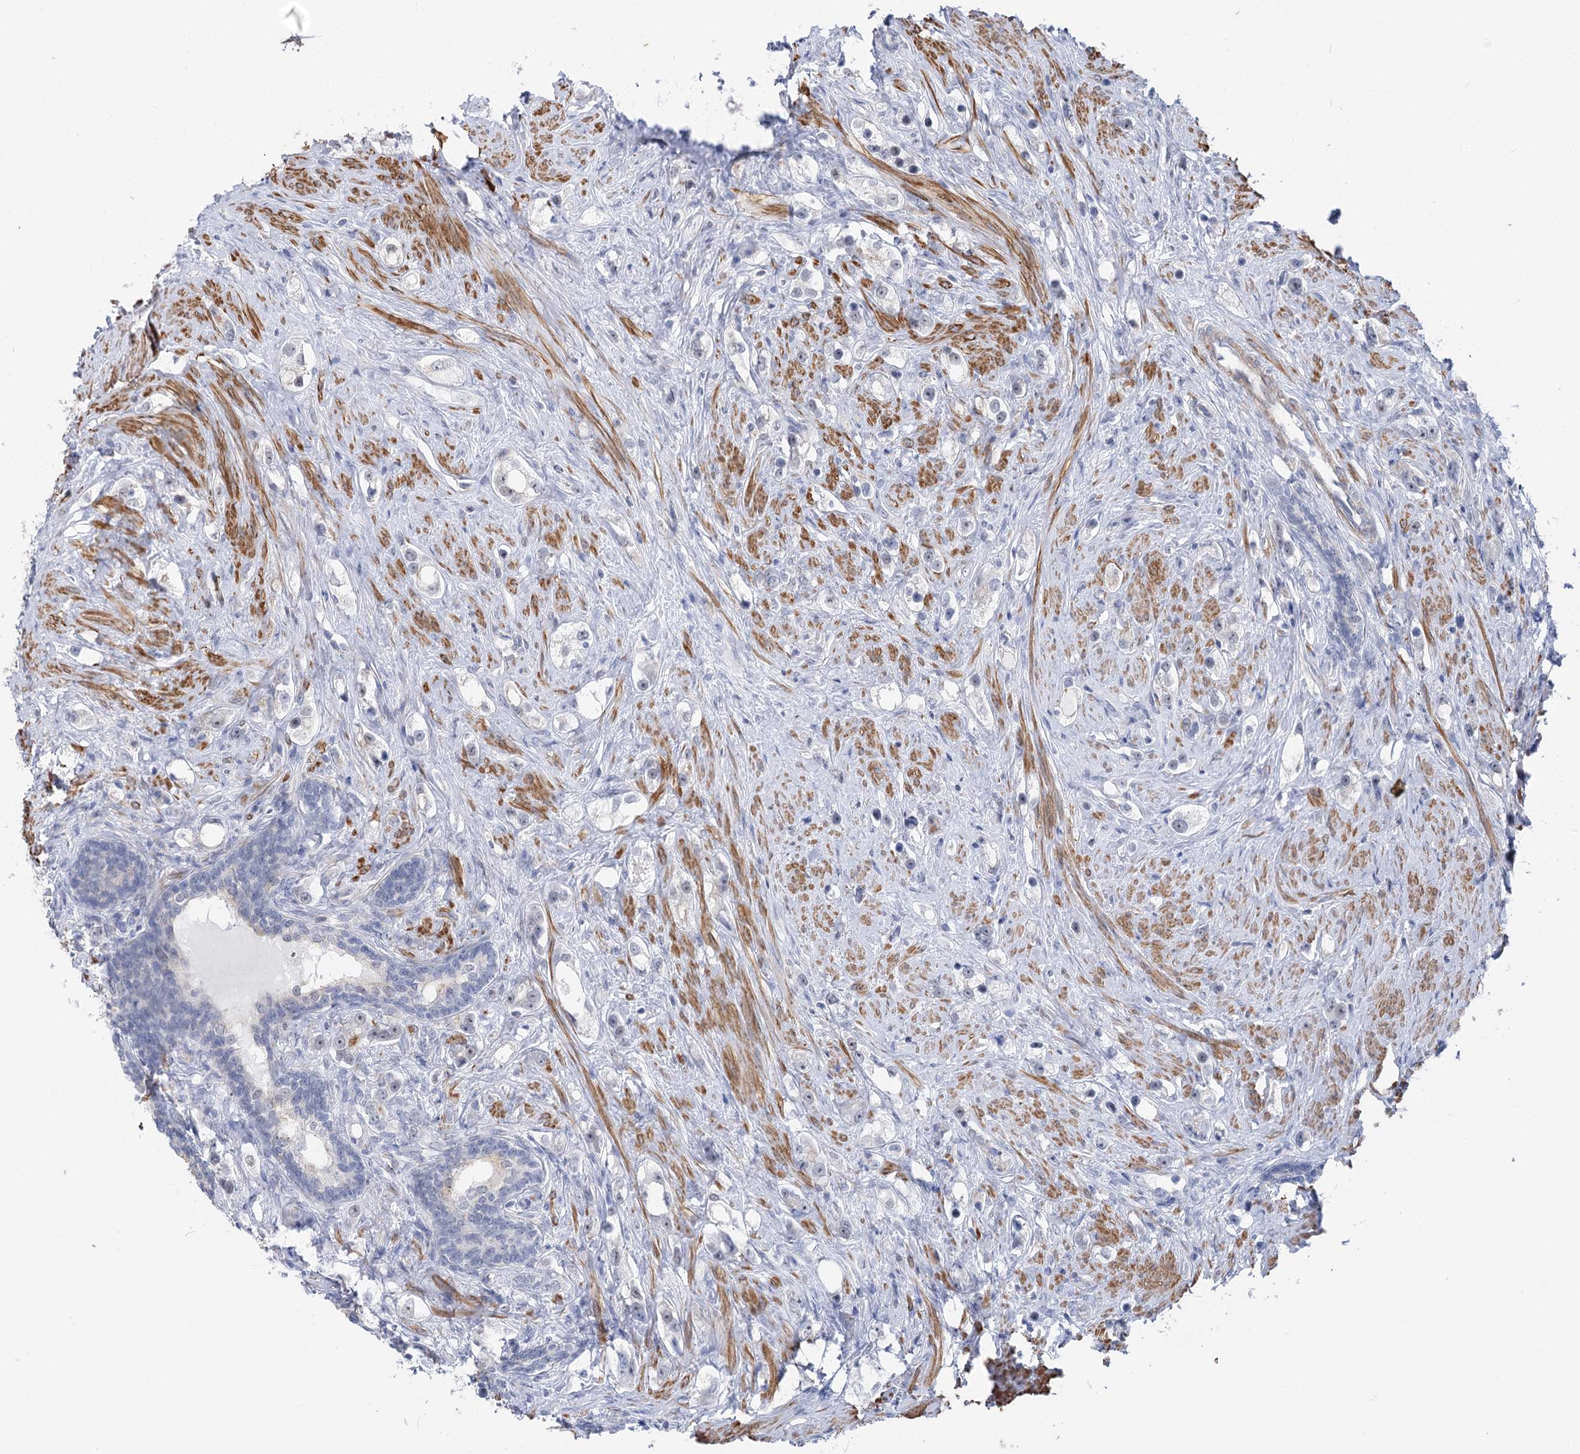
{"staining": {"intensity": "negative", "quantity": "none", "location": "none"}, "tissue": "prostate cancer", "cell_type": "Tumor cells", "image_type": "cancer", "snomed": [{"axis": "morphology", "description": "Adenocarcinoma, High grade"}, {"axis": "topography", "description": "Prostate"}], "caption": "This is an immunohistochemistry (IHC) histopathology image of human high-grade adenocarcinoma (prostate). There is no expression in tumor cells.", "gene": "AGXT2", "patient": {"sex": "male", "age": 63}}